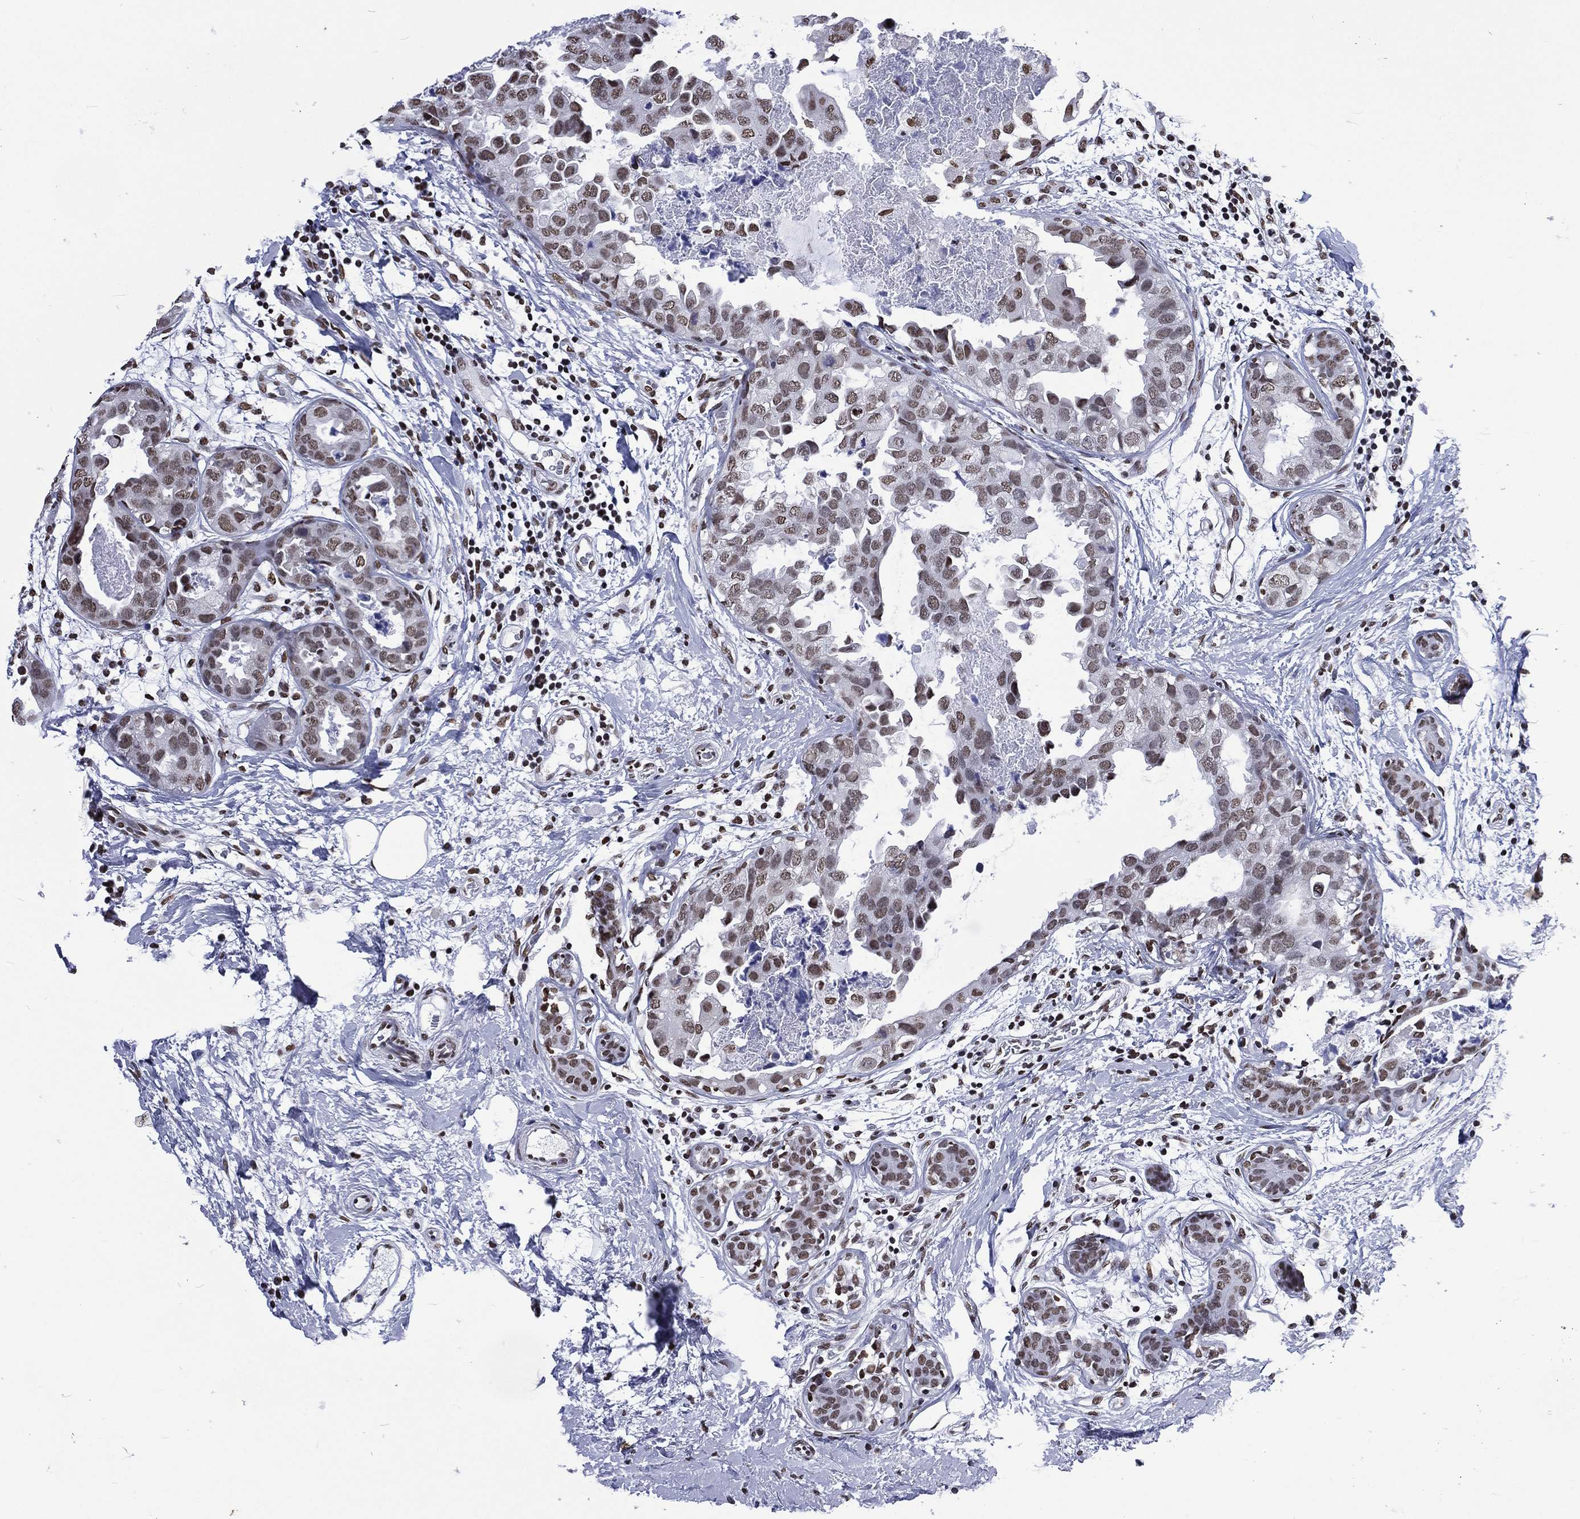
{"staining": {"intensity": "weak", "quantity": ">75%", "location": "nuclear"}, "tissue": "breast cancer", "cell_type": "Tumor cells", "image_type": "cancer", "snomed": [{"axis": "morphology", "description": "Normal tissue, NOS"}, {"axis": "morphology", "description": "Duct carcinoma"}, {"axis": "topography", "description": "Breast"}], "caption": "Breast cancer stained with a protein marker demonstrates weak staining in tumor cells.", "gene": "RETREG2", "patient": {"sex": "female", "age": 40}}